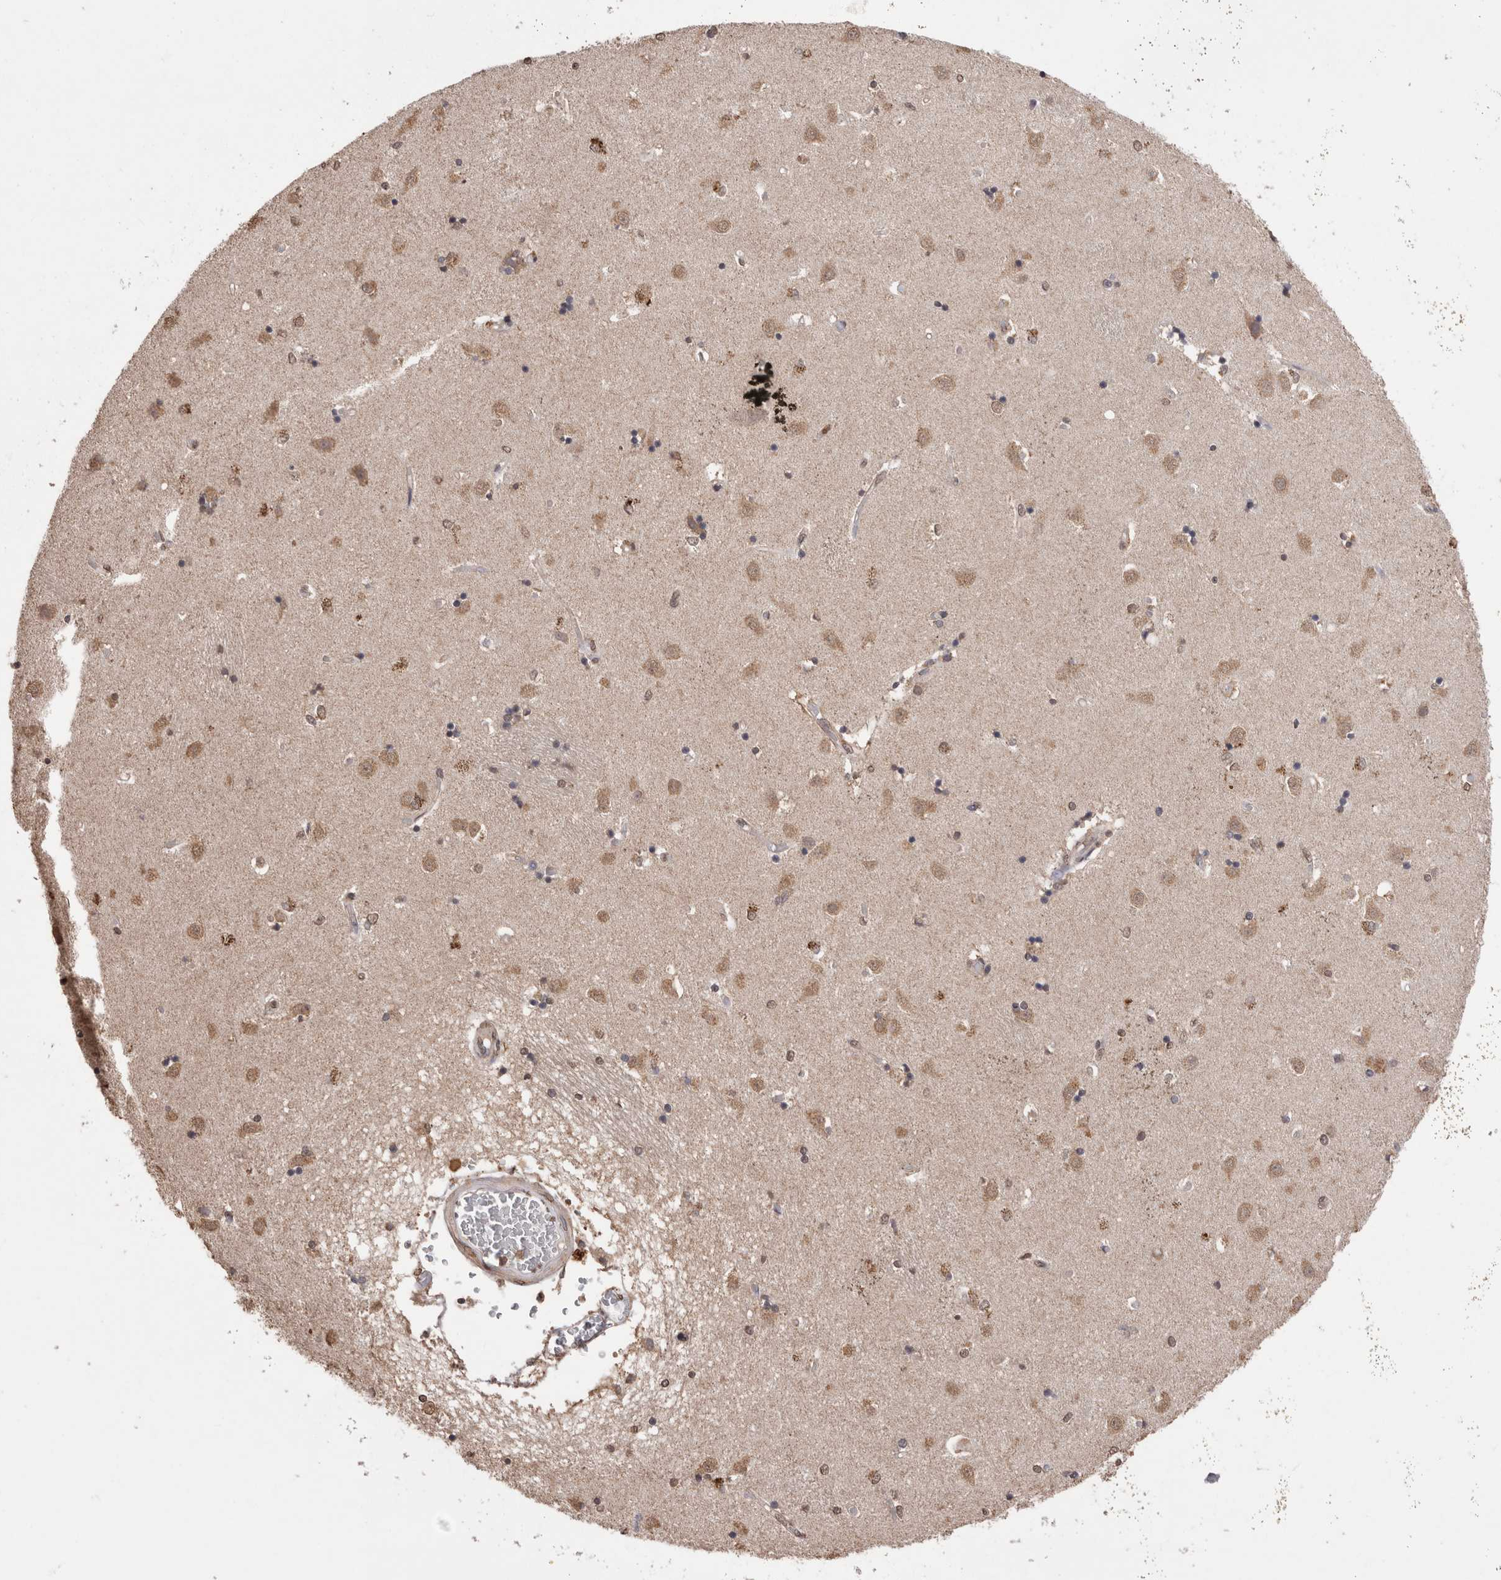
{"staining": {"intensity": "weak", "quantity": "<25%", "location": "nuclear"}, "tissue": "caudate", "cell_type": "Glial cells", "image_type": "normal", "snomed": [{"axis": "morphology", "description": "Normal tissue, NOS"}, {"axis": "topography", "description": "Lateral ventricle wall"}], "caption": "IHC of benign caudate demonstrates no expression in glial cells. (Brightfield microscopy of DAB immunohistochemistry (IHC) at high magnification).", "gene": "GRK5", "patient": {"sex": "male", "age": 45}}